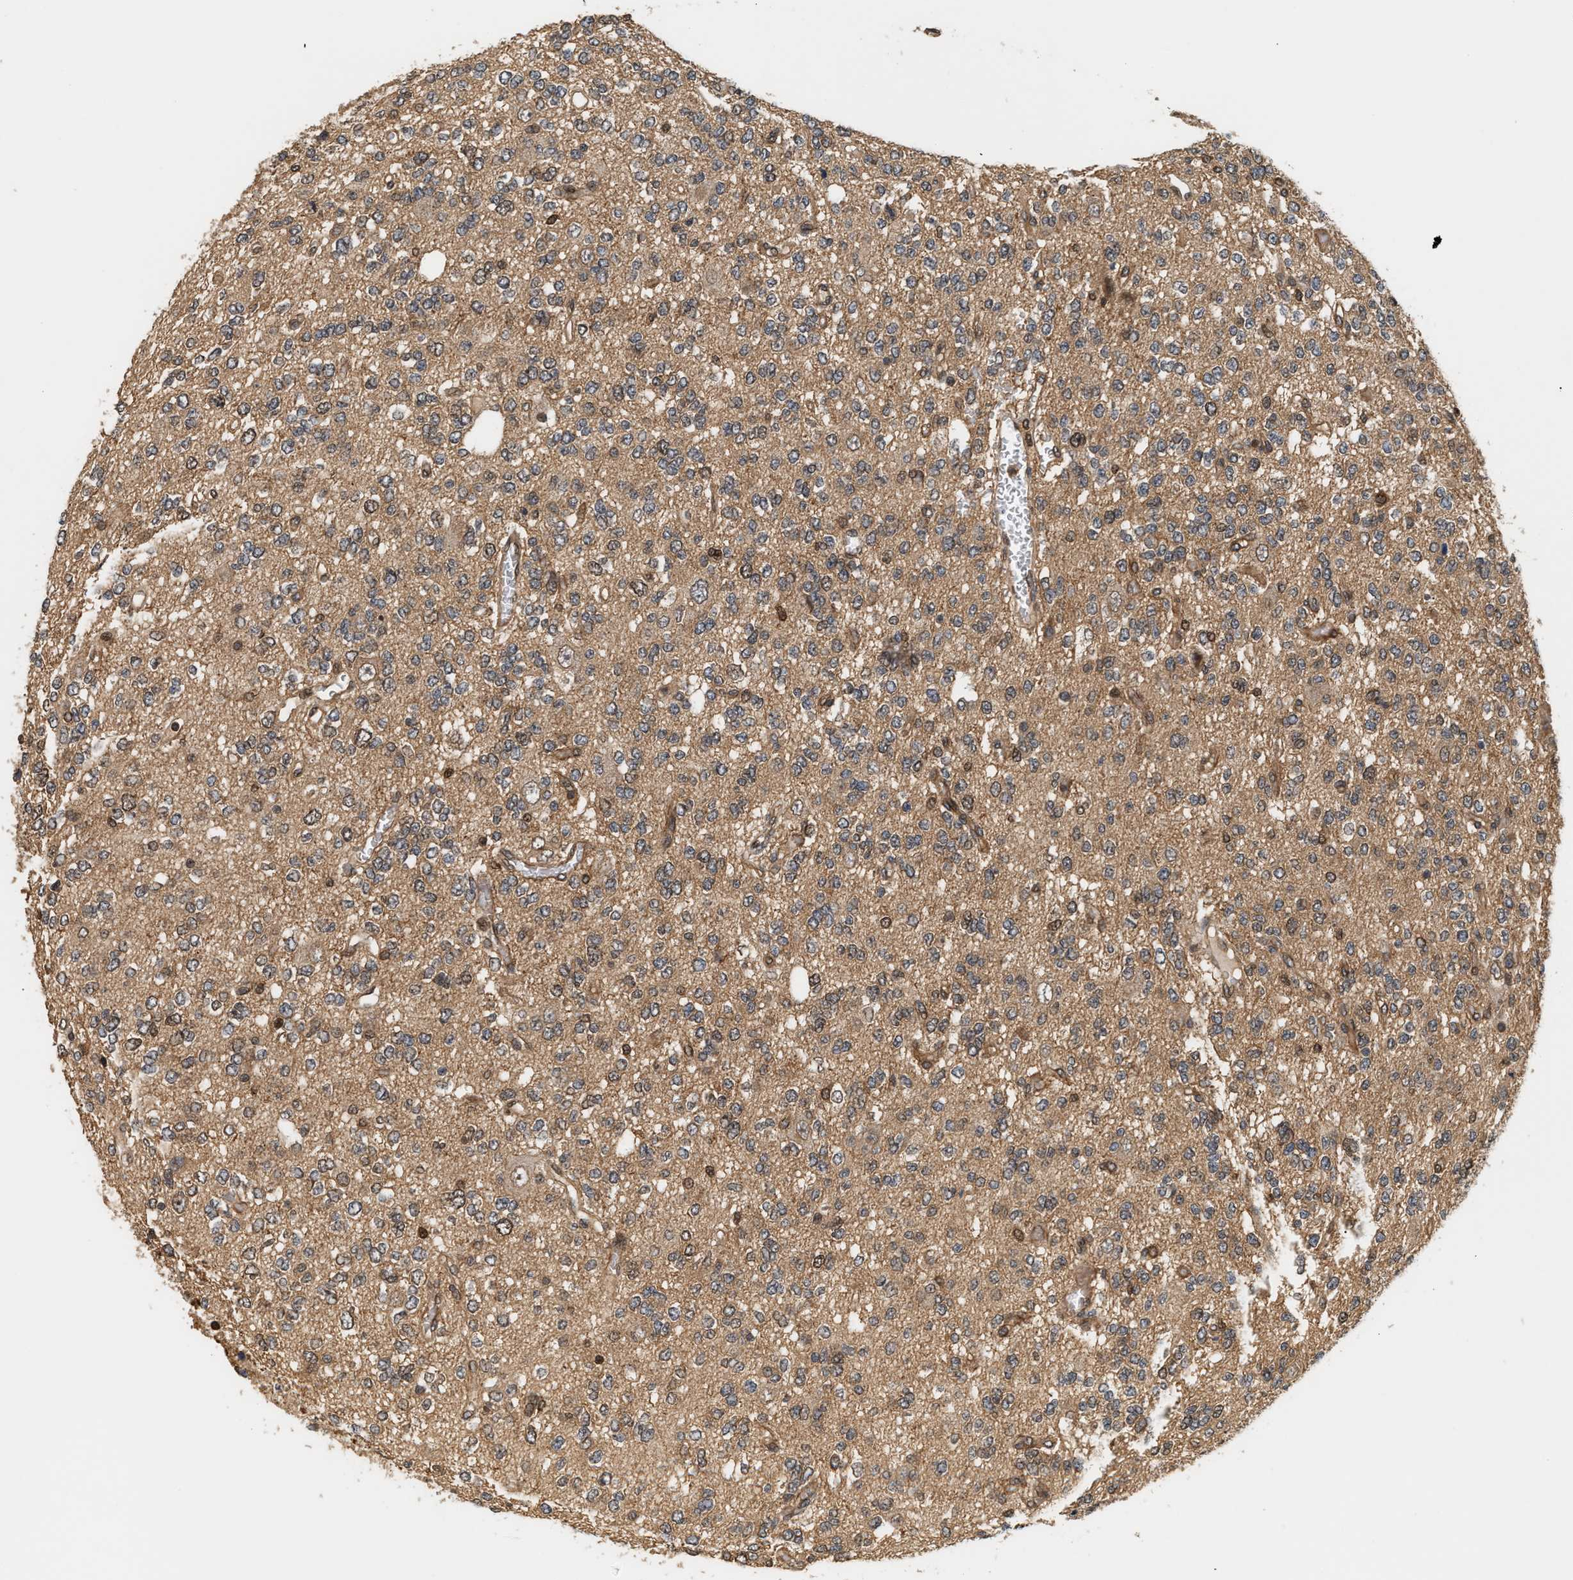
{"staining": {"intensity": "moderate", "quantity": "<25%", "location": "nuclear"}, "tissue": "glioma", "cell_type": "Tumor cells", "image_type": "cancer", "snomed": [{"axis": "morphology", "description": "Glioma, malignant, Low grade"}, {"axis": "topography", "description": "Brain"}], "caption": "This is a micrograph of IHC staining of malignant glioma (low-grade), which shows moderate positivity in the nuclear of tumor cells.", "gene": "ABHD5", "patient": {"sex": "male", "age": 38}}